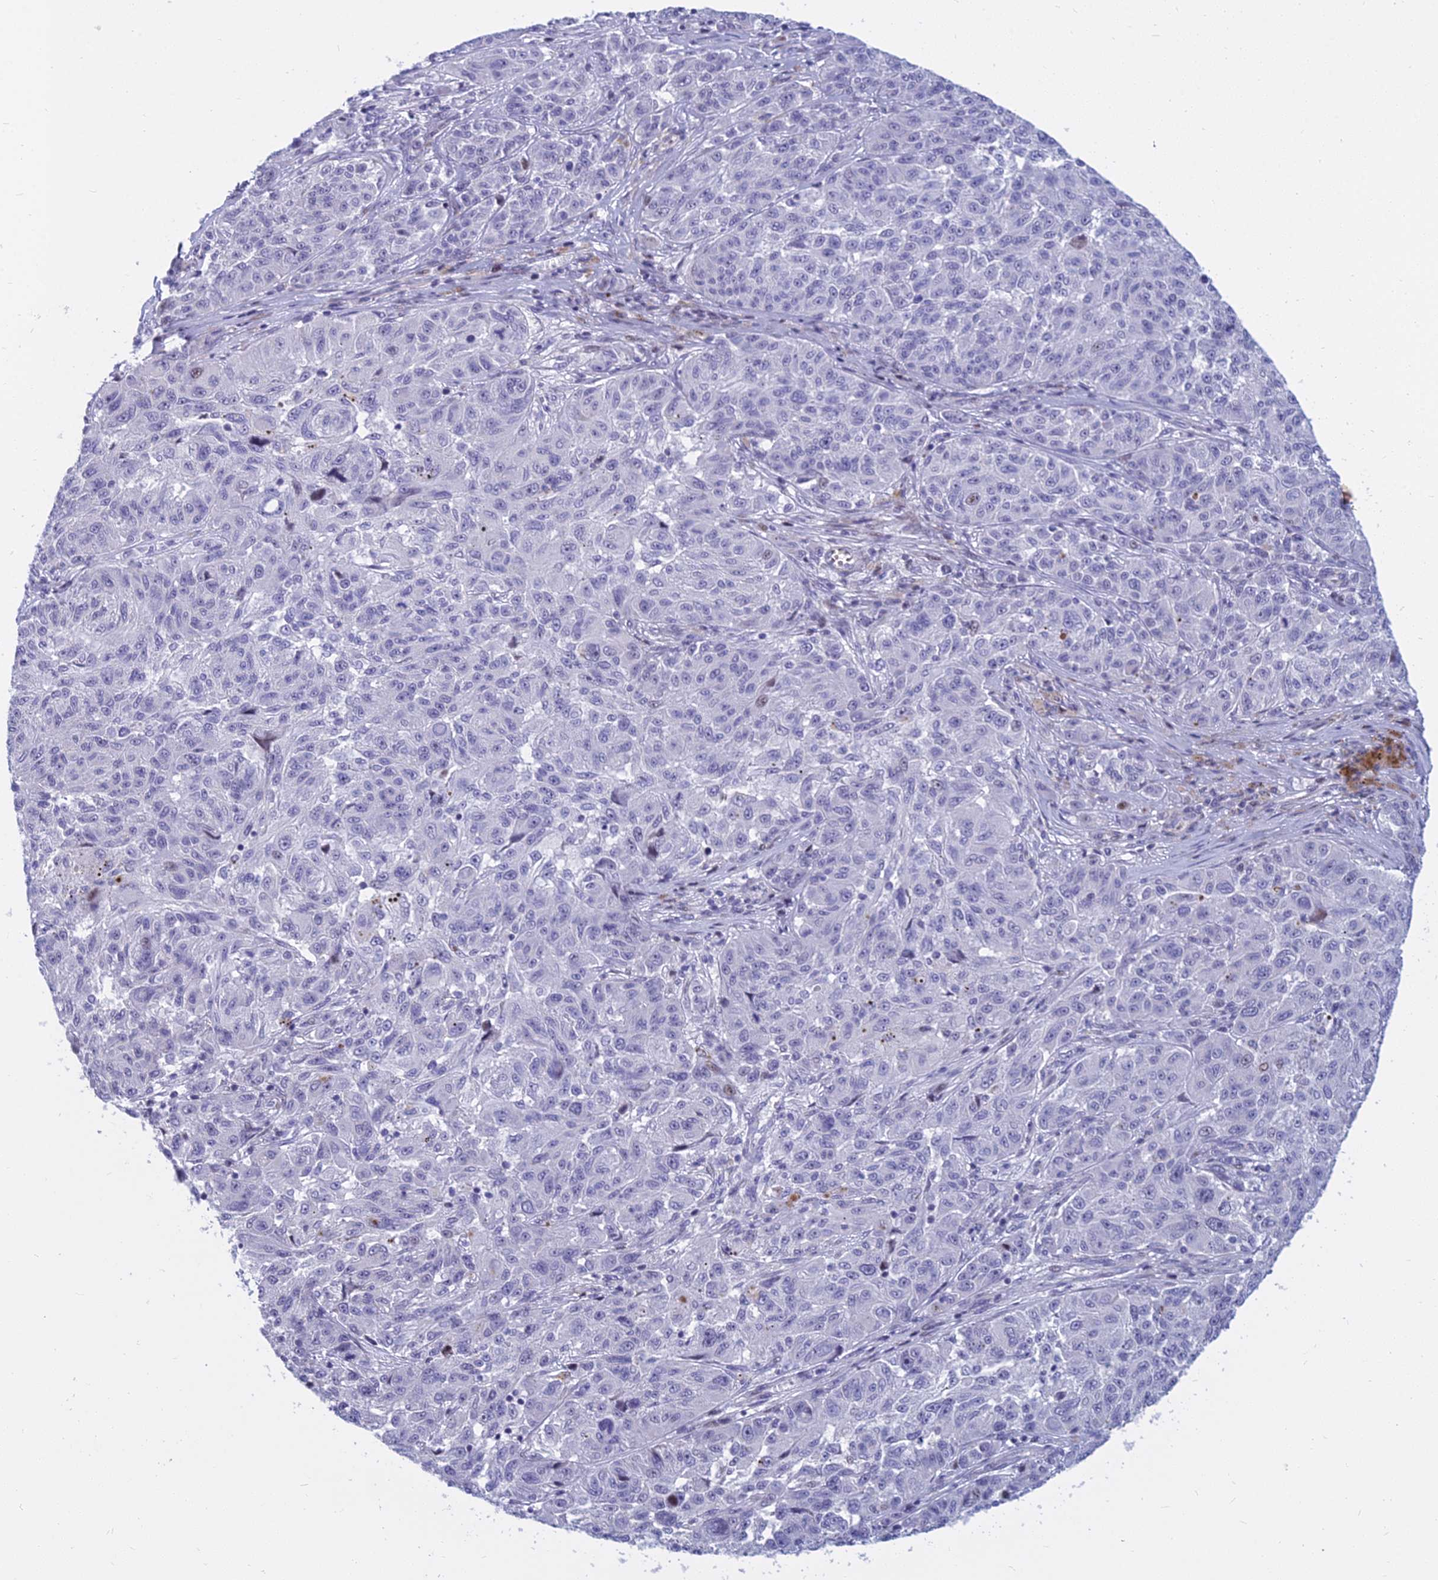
{"staining": {"intensity": "negative", "quantity": "none", "location": "none"}, "tissue": "melanoma", "cell_type": "Tumor cells", "image_type": "cancer", "snomed": [{"axis": "morphology", "description": "Malignant melanoma, NOS"}, {"axis": "topography", "description": "Skin"}], "caption": "This is a micrograph of IHC staining of malignant melanoma, which shows no positivity in tumor cells.", "gene": "MYBPC2", "patient": {"sex": "male", "age": 53}}